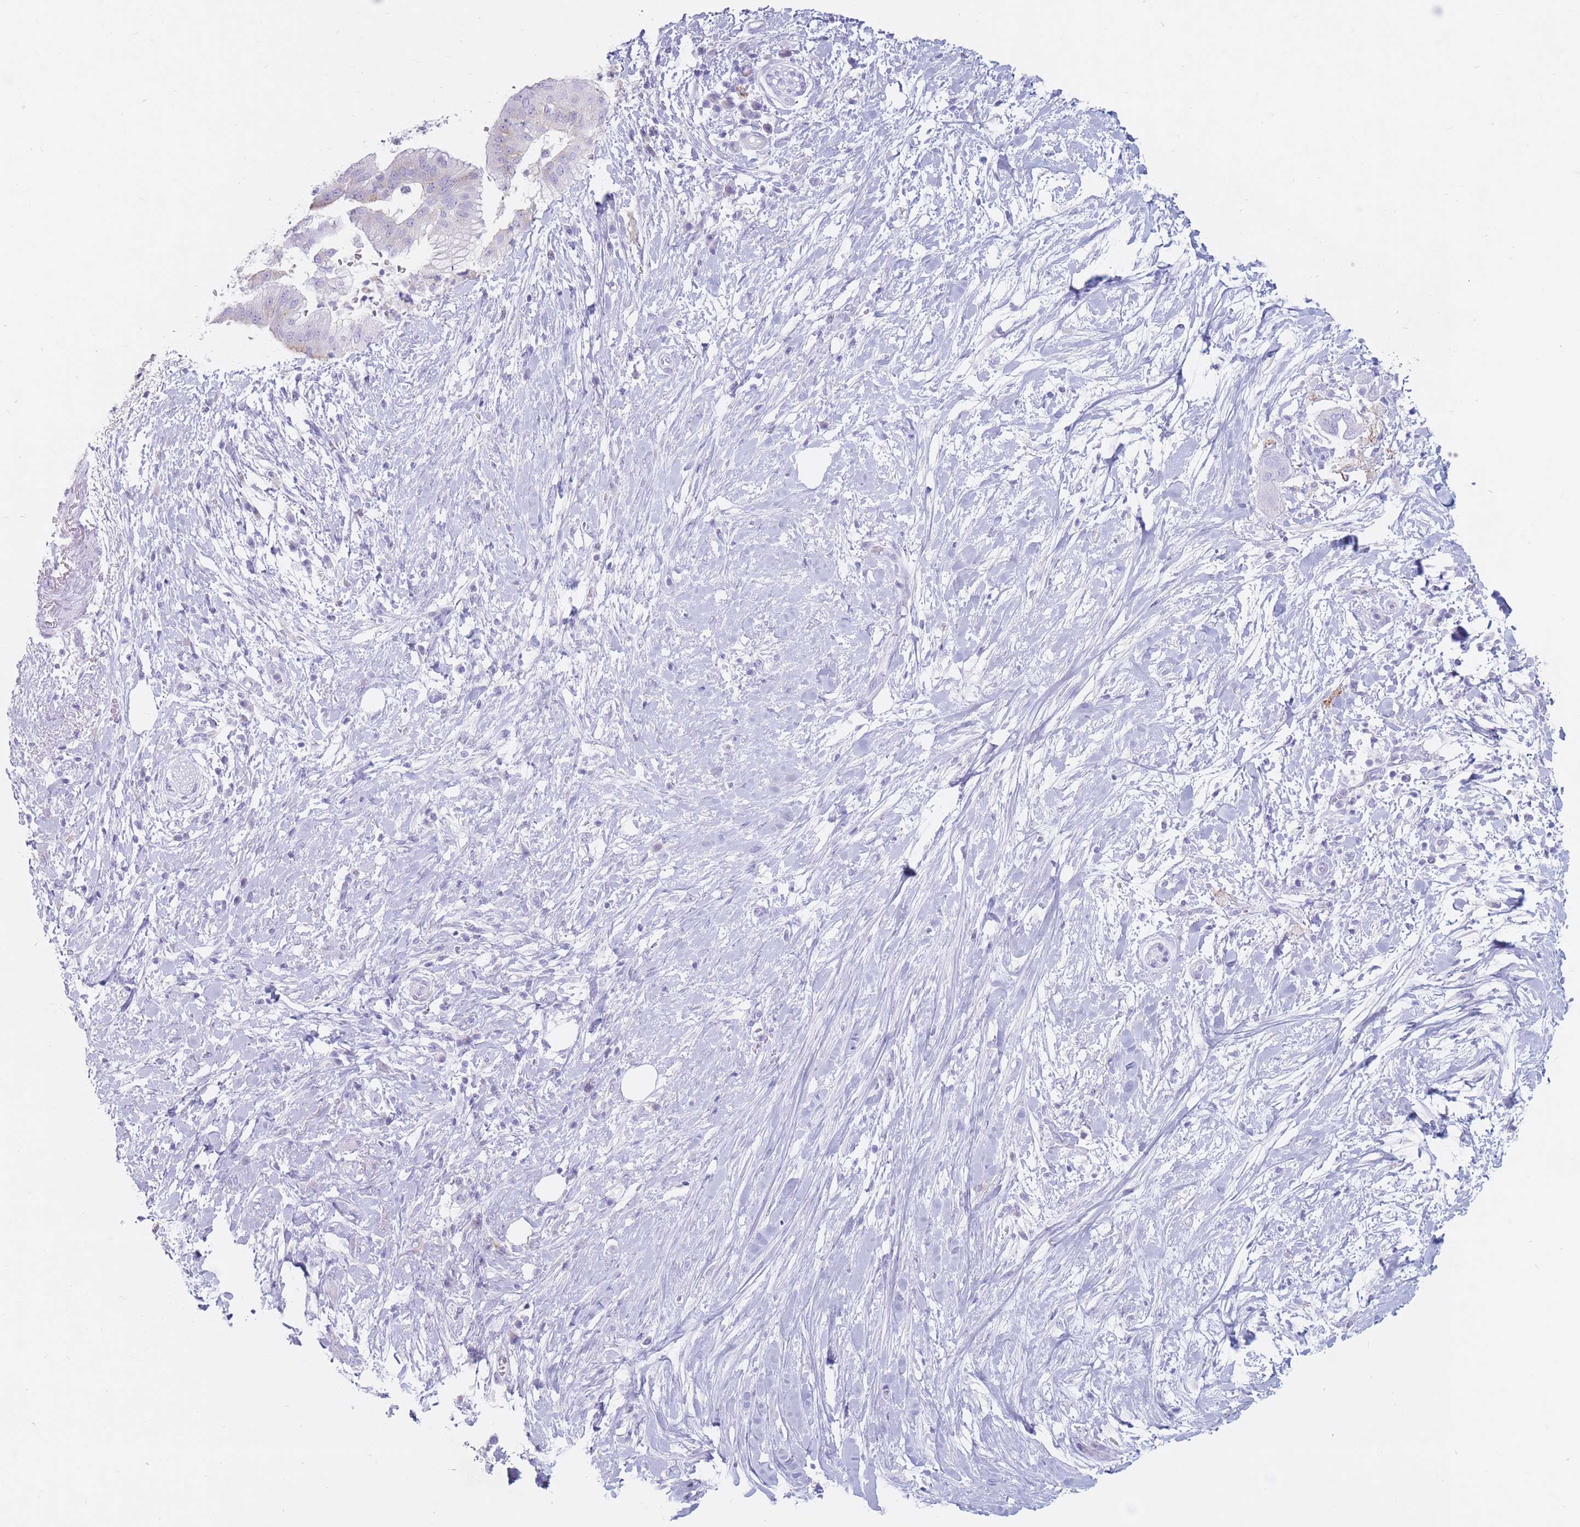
{"staining": {"intensity": "negative", "quantity": "none", "location": "none"}, "tissue": "pancreatic cancer", "cell_type": "Tumor cells", "image_type": "cancer", "snomed": [{"axis": "morphology", "description": "Adenocarcinoma, NOS"}, {"axis": "topography", "description": "Pancreas"}], "caption": "This is an immunohistochemistry histopathology image of adenocarcinoma (pancreatic). There is no staining in tumor cells.", "gene": "ST3GAL5", "patient": {"sex": "male", "age": 68}}